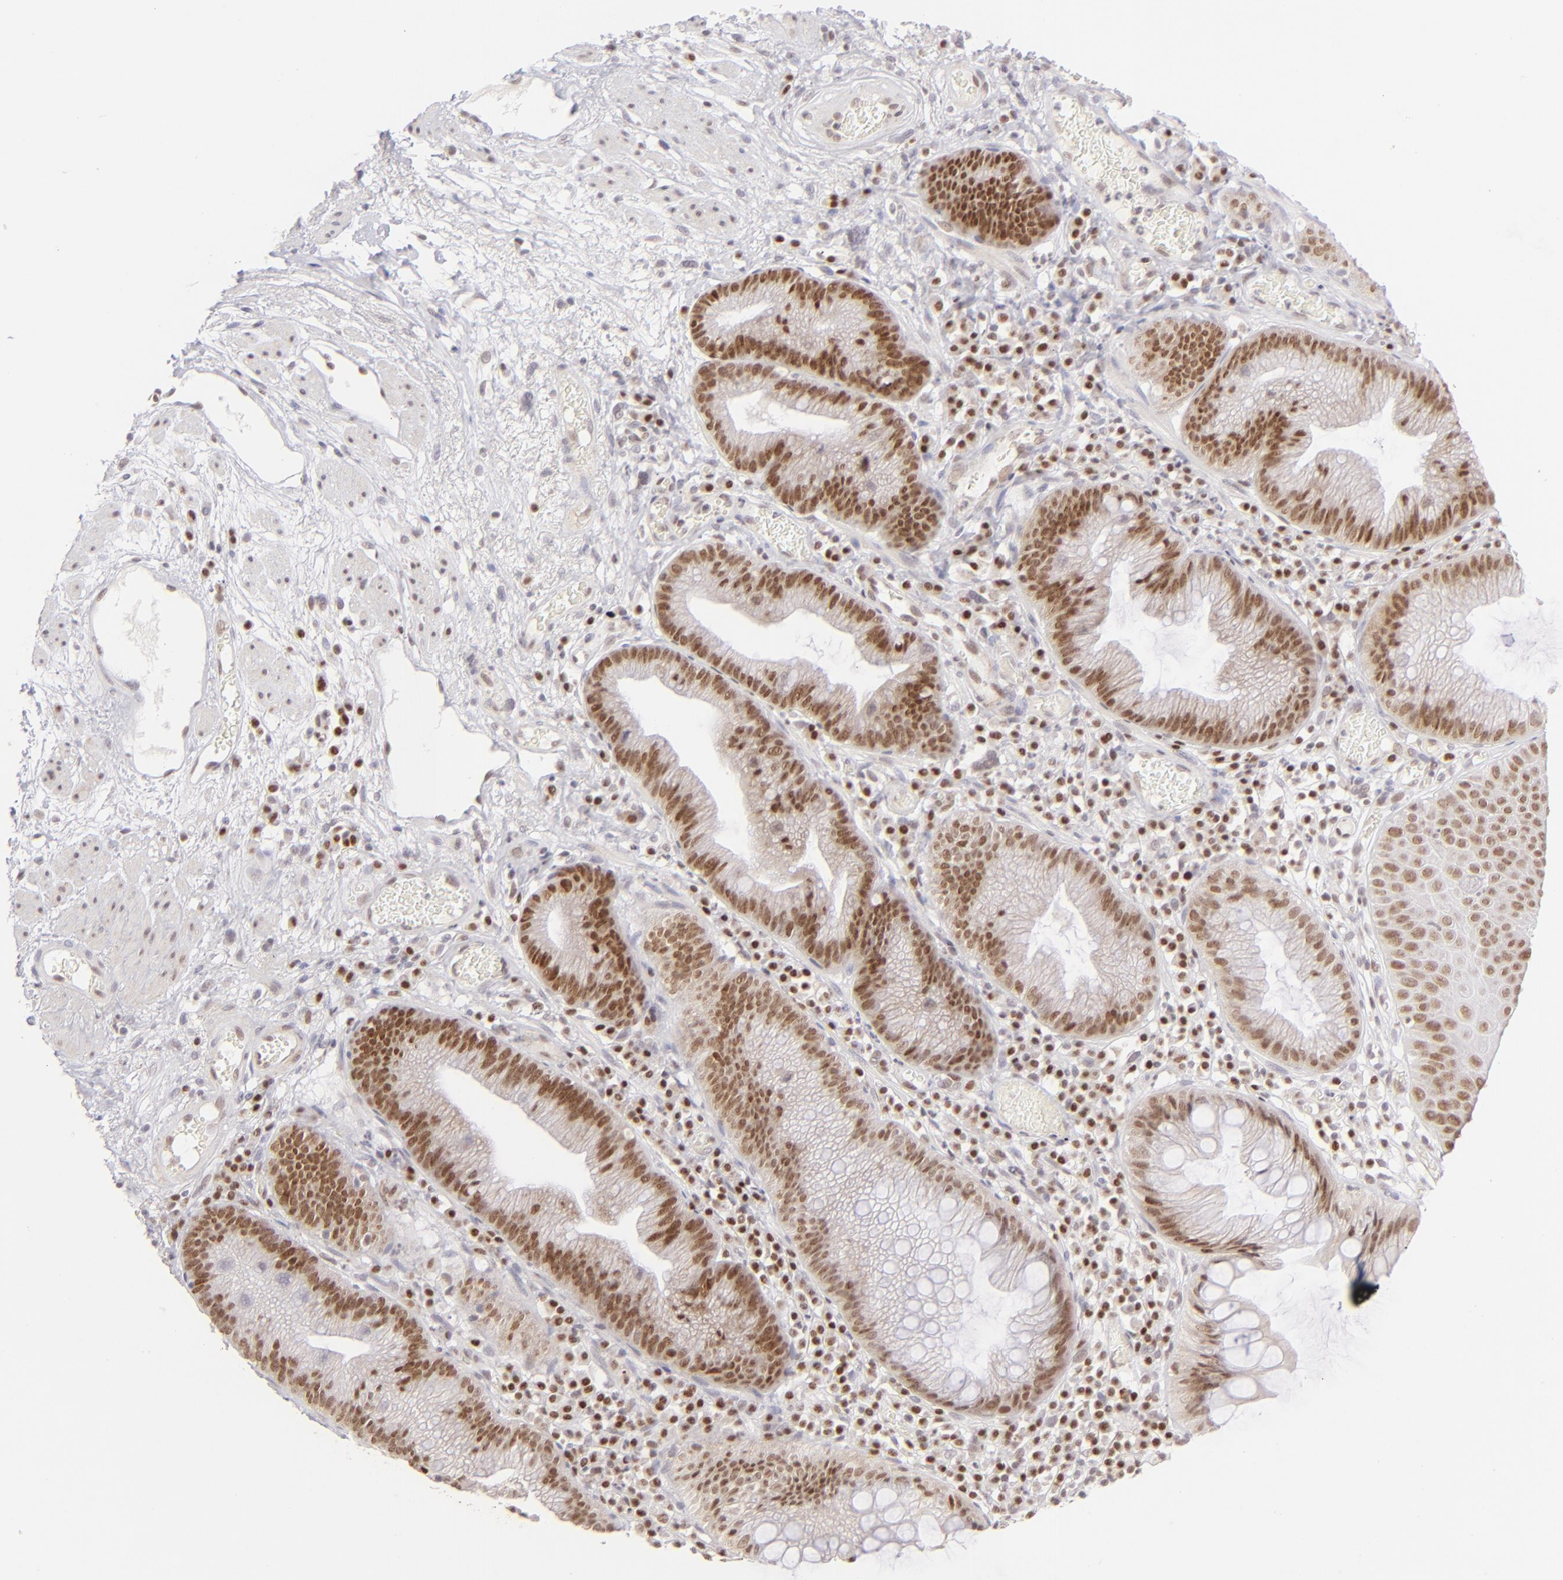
{"staining": {"intensity": "moderate", "quantity": "25%-75%", "location": "nuclear"}, "tissue": "skin", "cell_type": "Epidermal cells", "image_type": "normal", "snomed": [{"axis": "morphology", "description": "Normal tissue, NOS"}, {"axis": "morphology", "description": "Hemorrhoids"}, {"axis": "morphology", "description": "Inflammation, NOS"}, {"axis": "topography", "description": "Anal"}], "caption": "This micrograph exhibits unremarkable skin stained with IHC to label a protein in brown. The nuclear of epidermal cells show moderate positivity for the protein. Nuclei are counter-stained blue.", "gene": "POU2F1", "patient": {"sex": "male", "age": 60}}